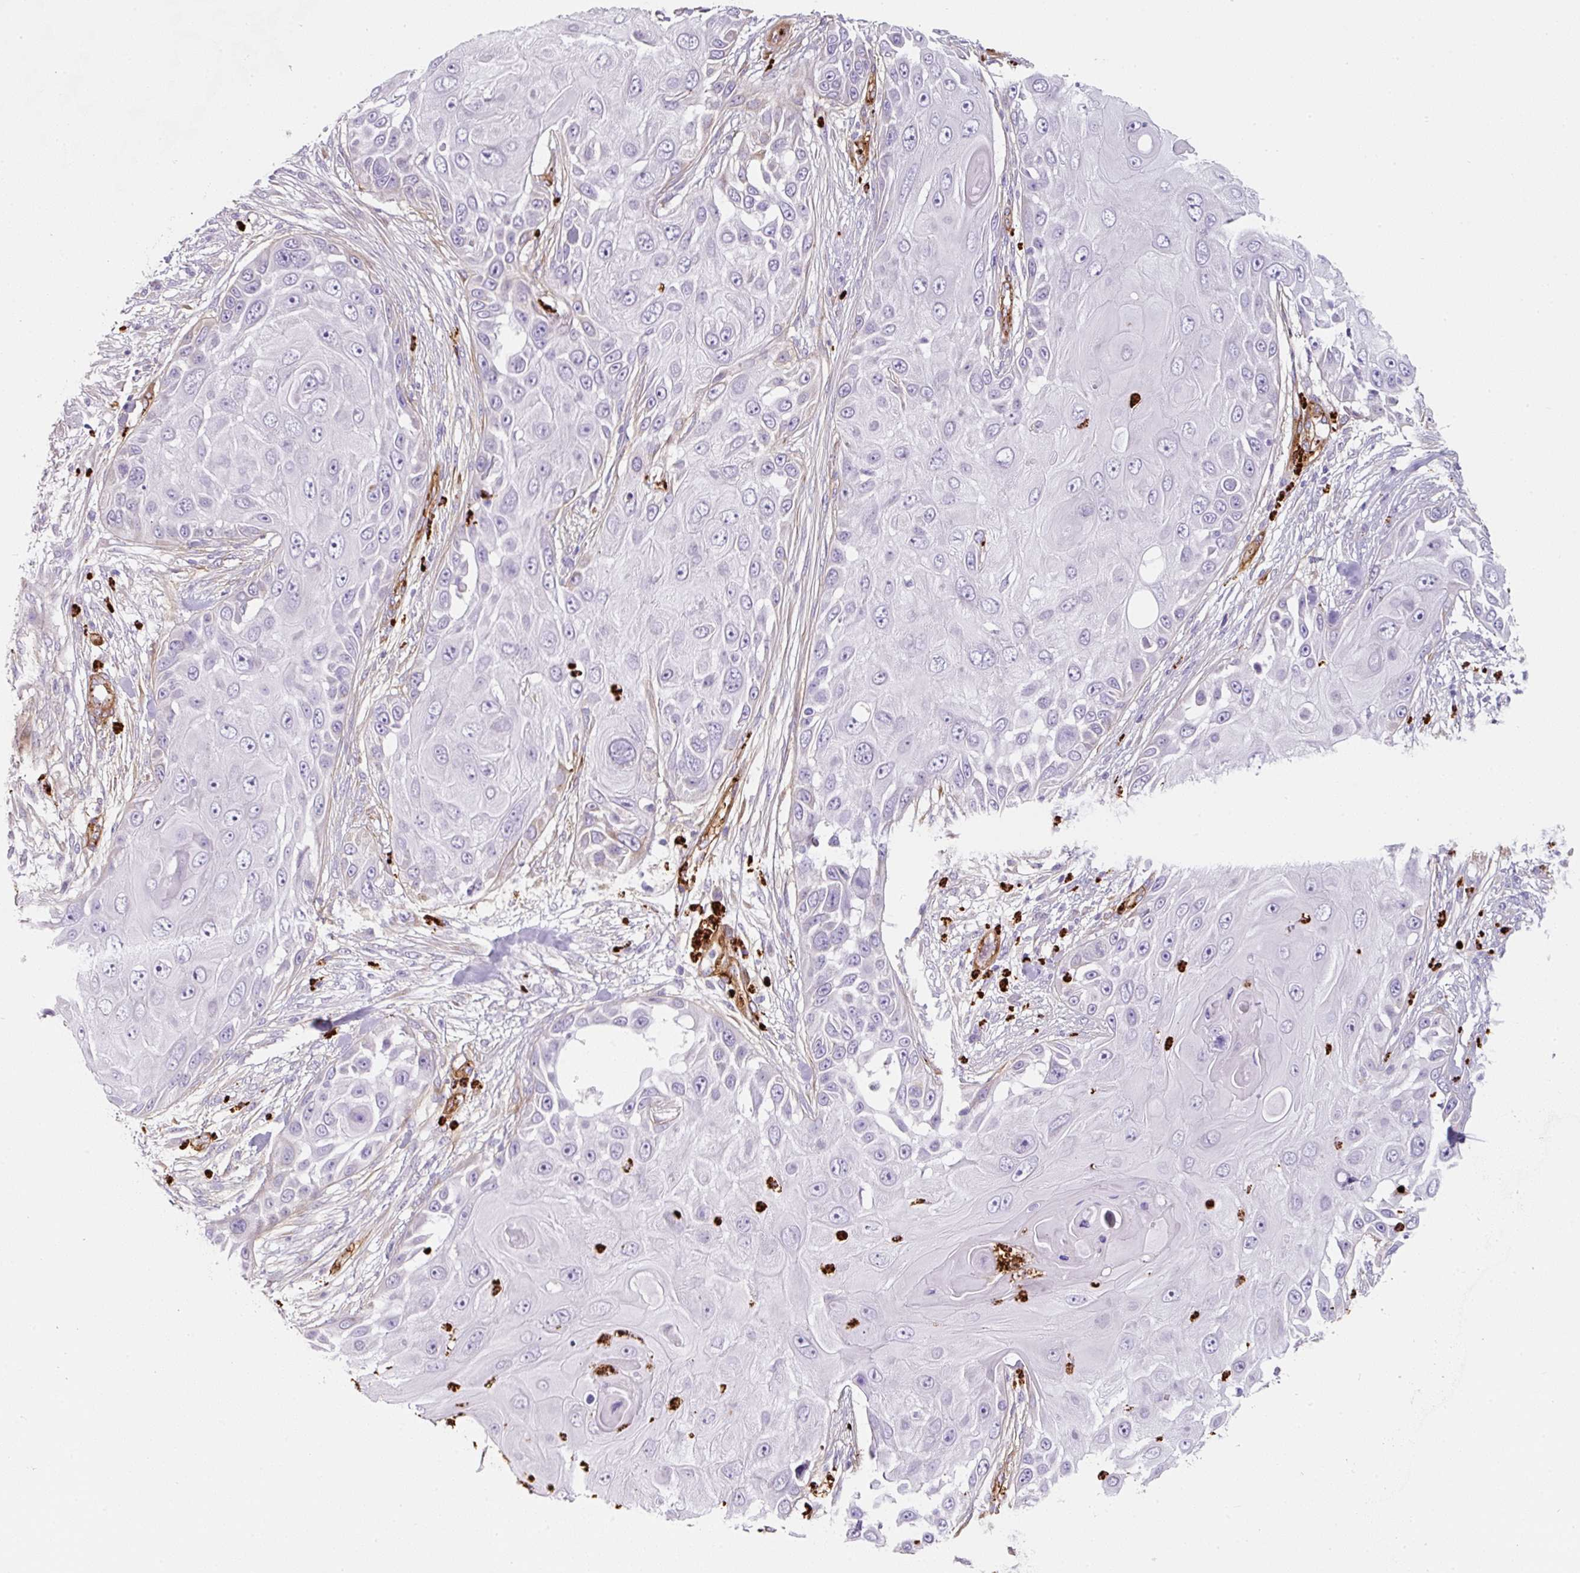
{"staining": {"intensity": "negative", "quantity": "none", "location": "none"}, "tissue": "skin cancer", "cell_type": "Tumor cells", "image_type": "cancer", "snomed": [{"axis": "morphology", "description": "Squamous cell carcinoma, NOS"}, {"axis": "topography", "description": "Skin"}], "caption": "Immunohistochemical staining of skin cancer (squamous cell carcinoma) reveals no significant expression in tumor cells.", "gene": "LOXL4", "patient": {"sex": "female", "age": 44}}